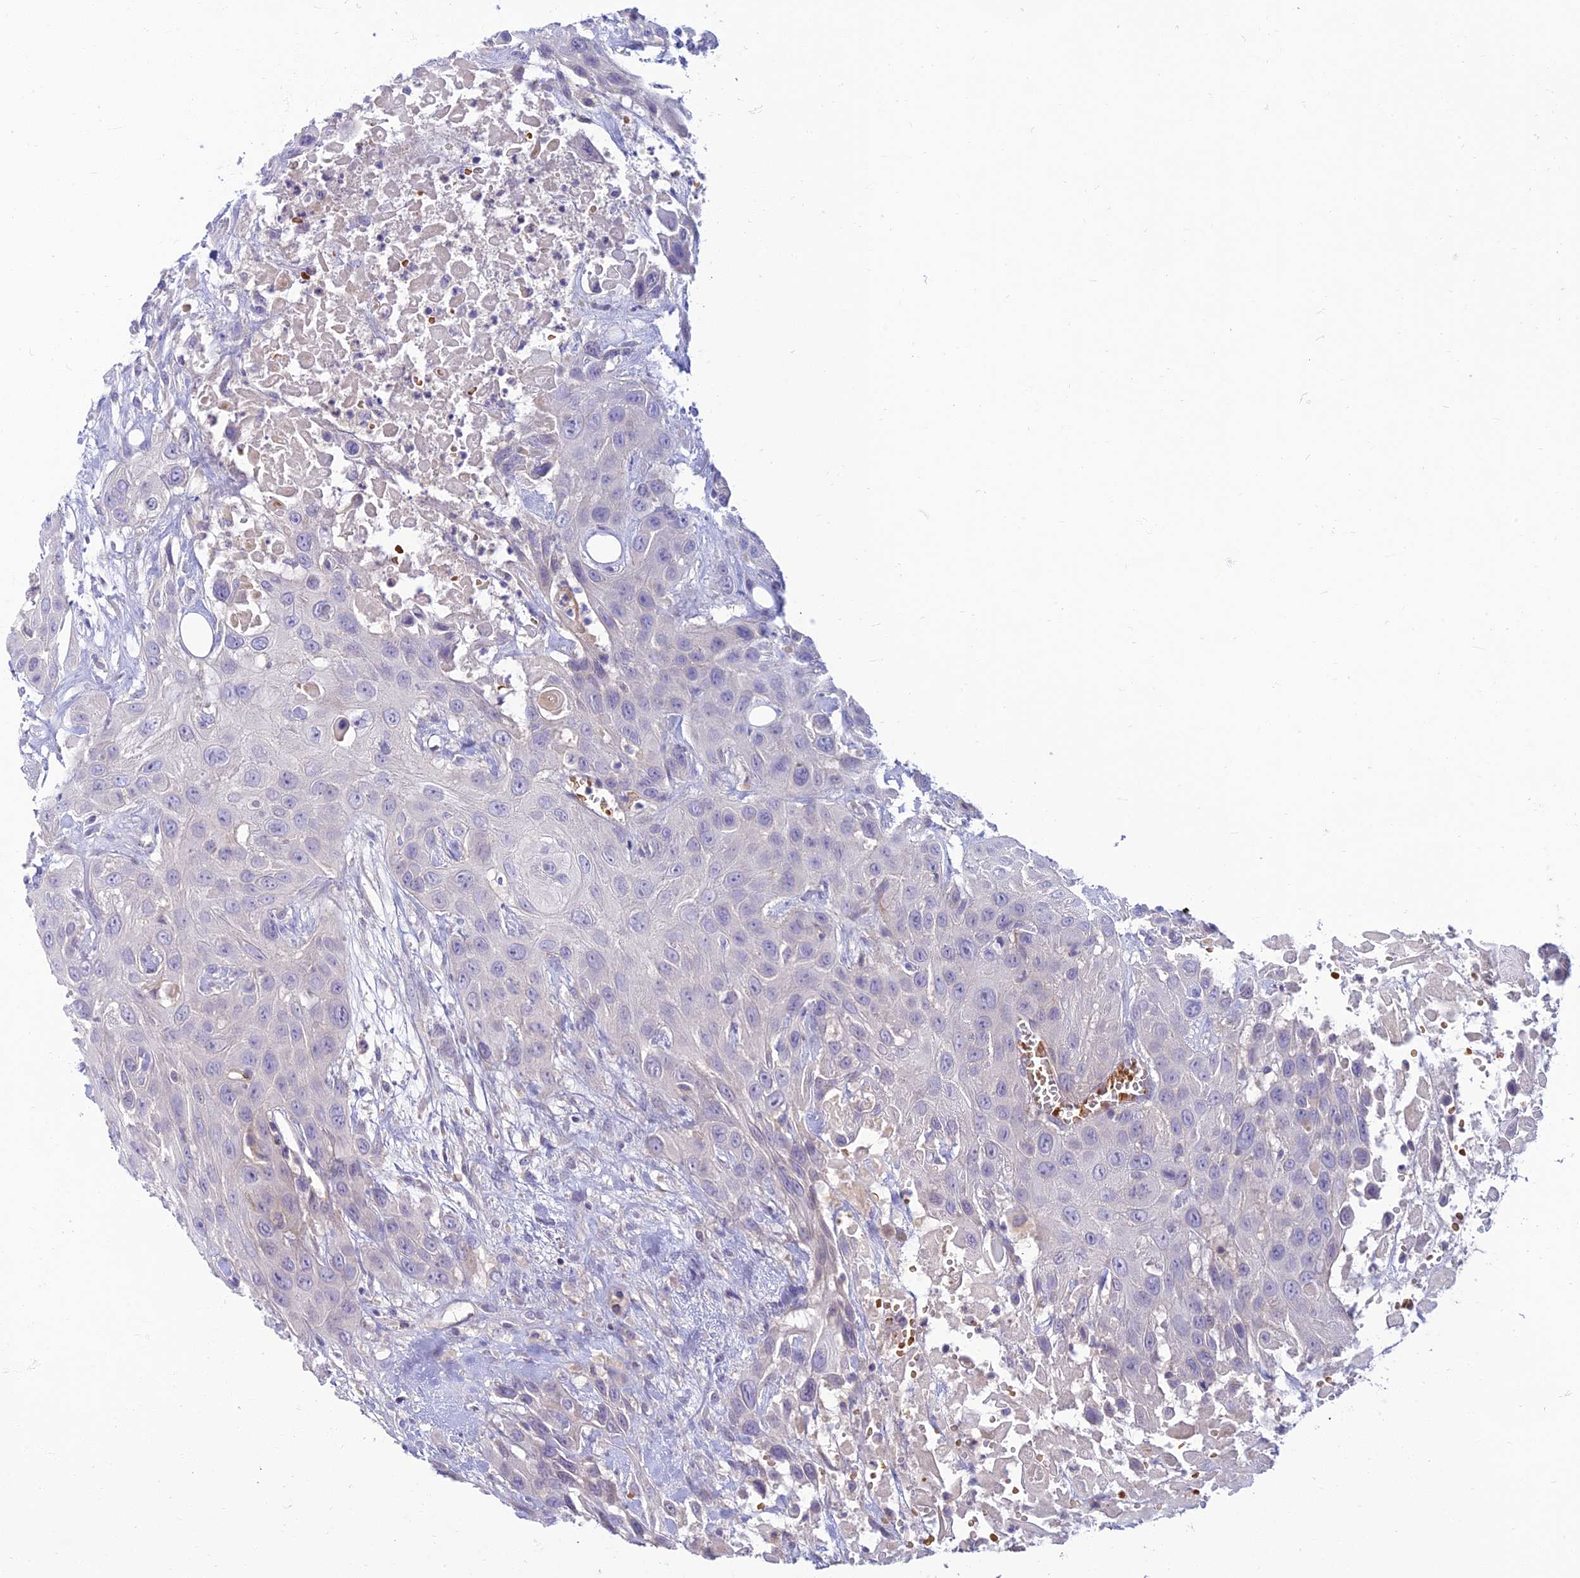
{"staining": {"intensity": "negative", "quantity": "none", "location": "none"}, "tissue": "head and neck cancer", "cell_type": "Tumor cells", "image_type": "cancer", "snomed": [{"axis": "morphology", "description": "Squamous cell carcinoma, NOS"}, {"axis": "topography", "description": "Head-Neck"}], "caption": "Squamous cell carcinoma (head and neck) was stained to show a protein in brown. There is no significant positivity in tumor cells.", "gene": "CLIP4", "patient": {"sex": "male", "age": 81}}